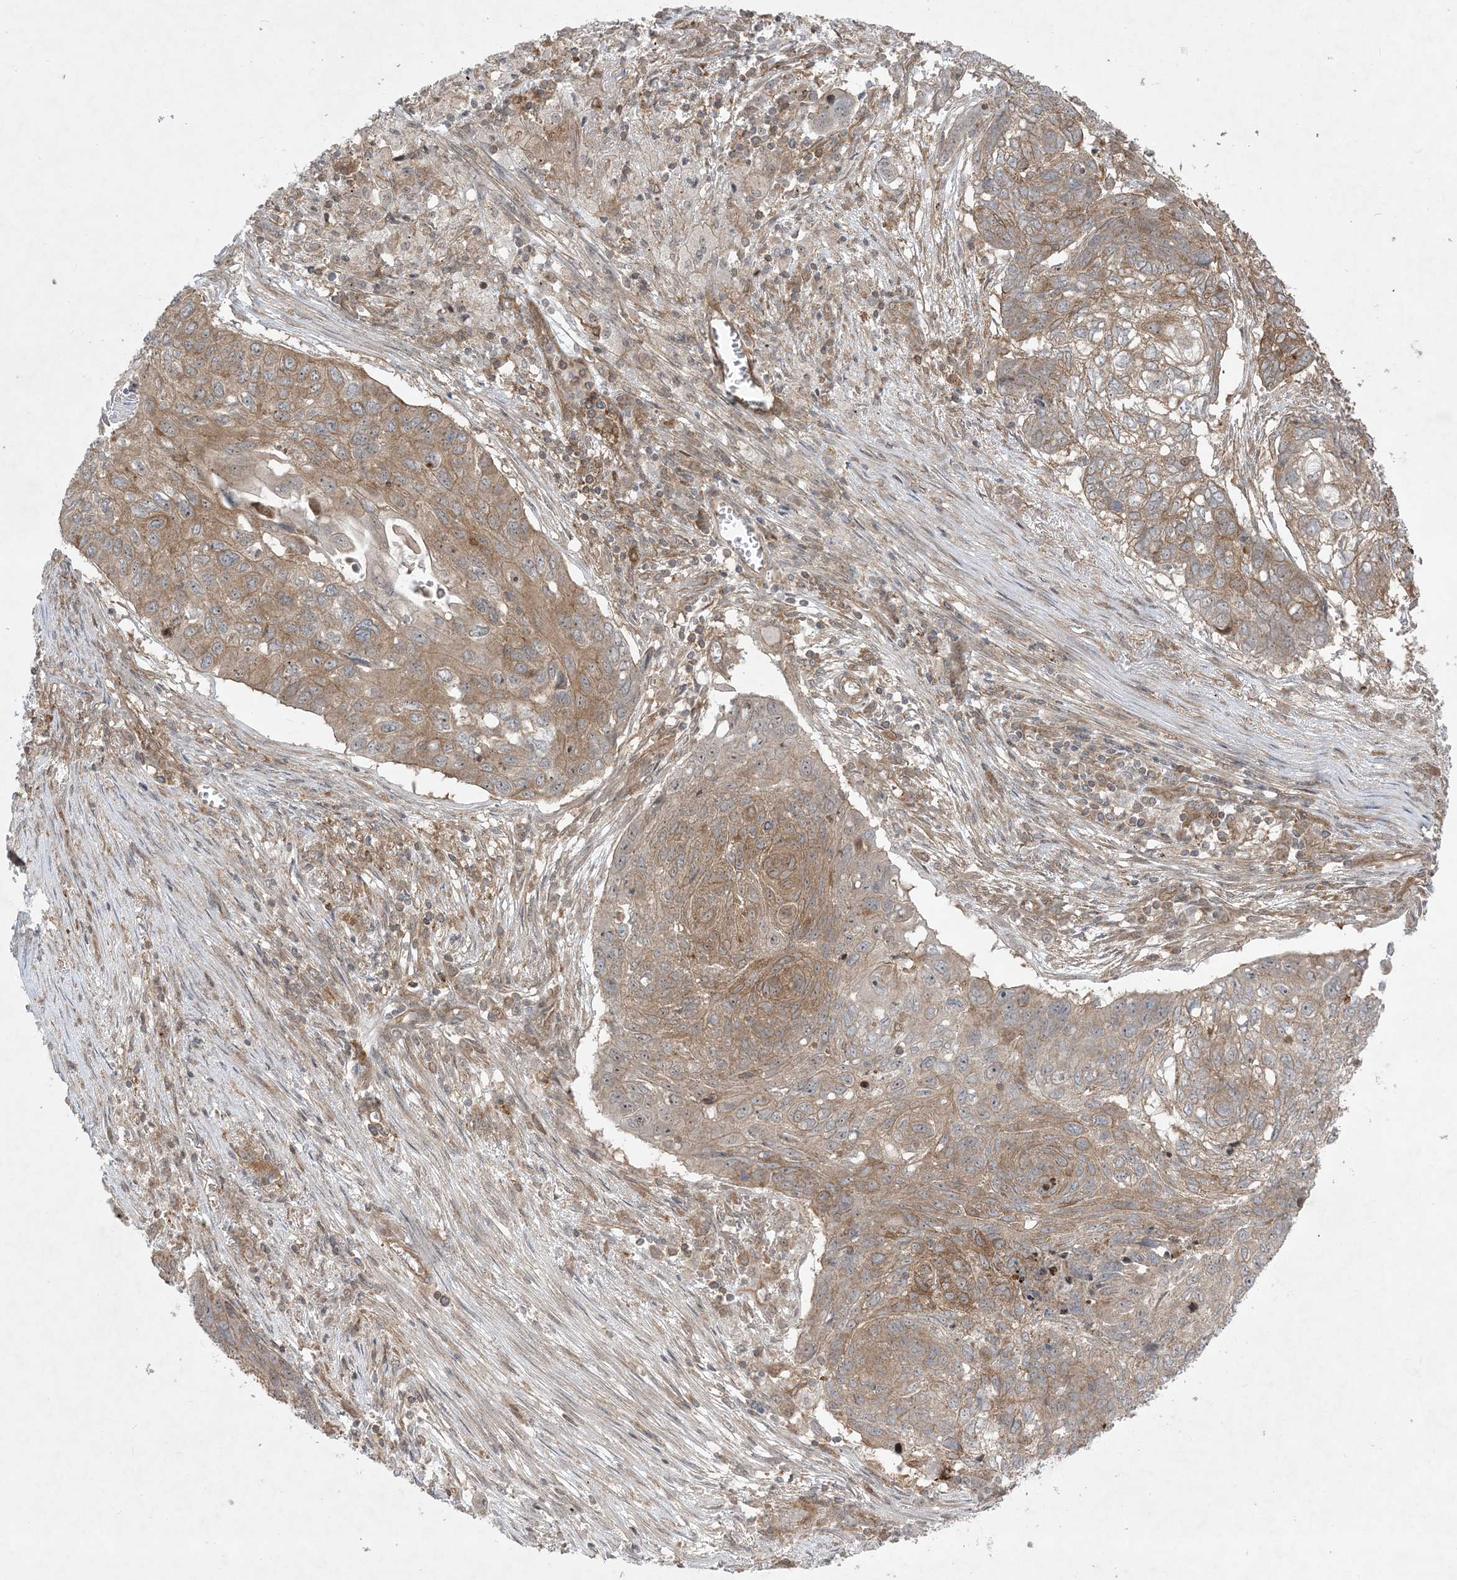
{"staining": {"intensity": "moderate", "quantity": "25%-75%", "location": "cytoplasmic/membranous,nuclear"}, "tissue": "lung cancer", "cell_type": "Tumor cells", "image_type": "cancer", "snomed": [{"axis": "morphology", "description": "Squamous cell carcinoma, NOS"}, {"axis": "topography", "description": "Lung"}], "caption": "Squamous cell carcinoma (lung) tissue shows moderate cytoplasmic/membranous and nuclear positivity in approximately 25%-75% of tumor cells", "gene": "SOGA3", "patient": {"sex": "female", "age": 63}}